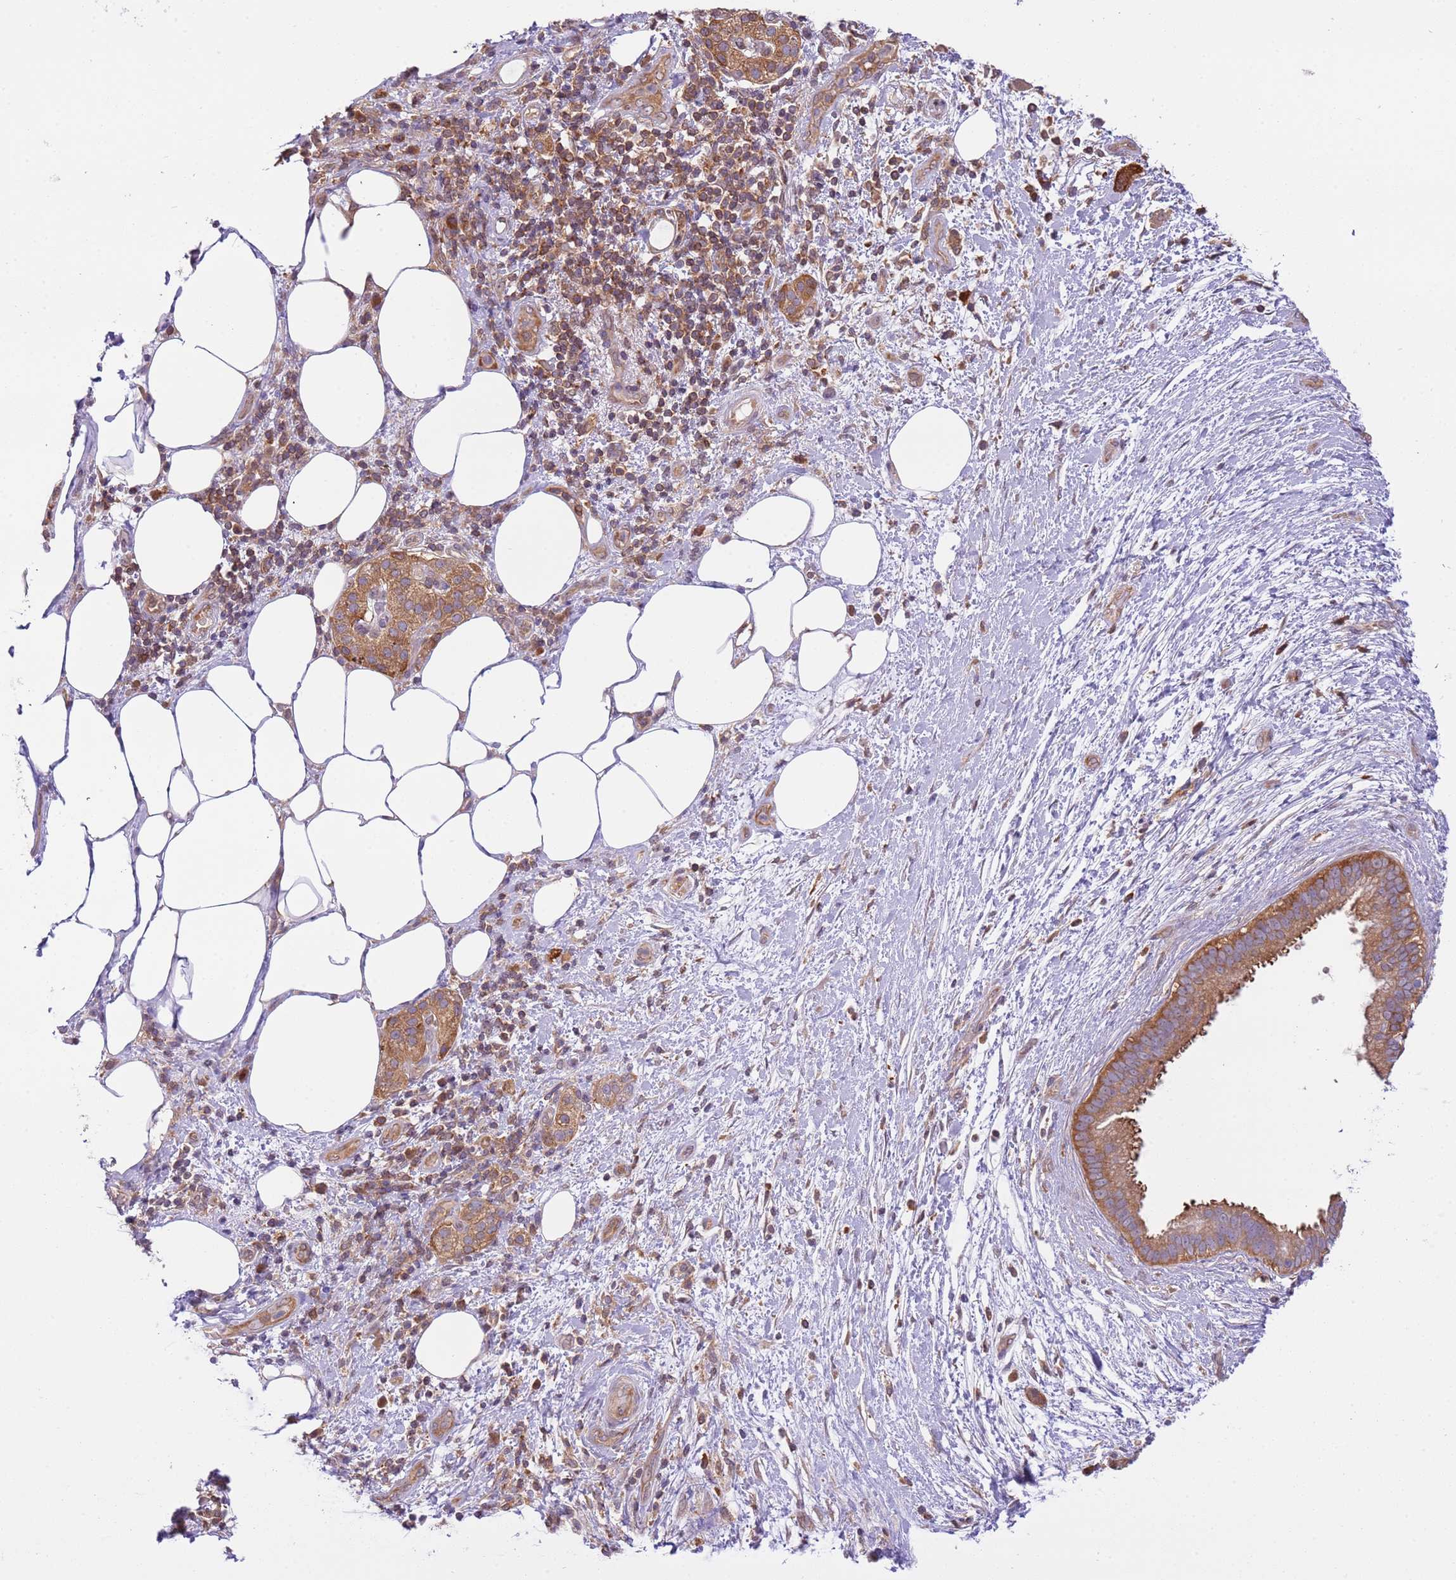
{"staining": {"intensity": "strong", "quantity": ">75%", "location": "cytoplasmic/membranous"}, "tissue": "pancreatic cancer", "cell_type": "Tumor cells", "image_type": "cancer", "snomed": [{"axis": "morphology", "description": "Adenocarcinoma, NOS"}, {"axis": "topography", "description": "Pancreas"}], "caption": "A brown stain labels strong cytoplasmic/membranous staining of a protein in human pancreatic cancer tumor cells.", "gene": "STIP1", "patient": {"sex": "female", "age": 61}}